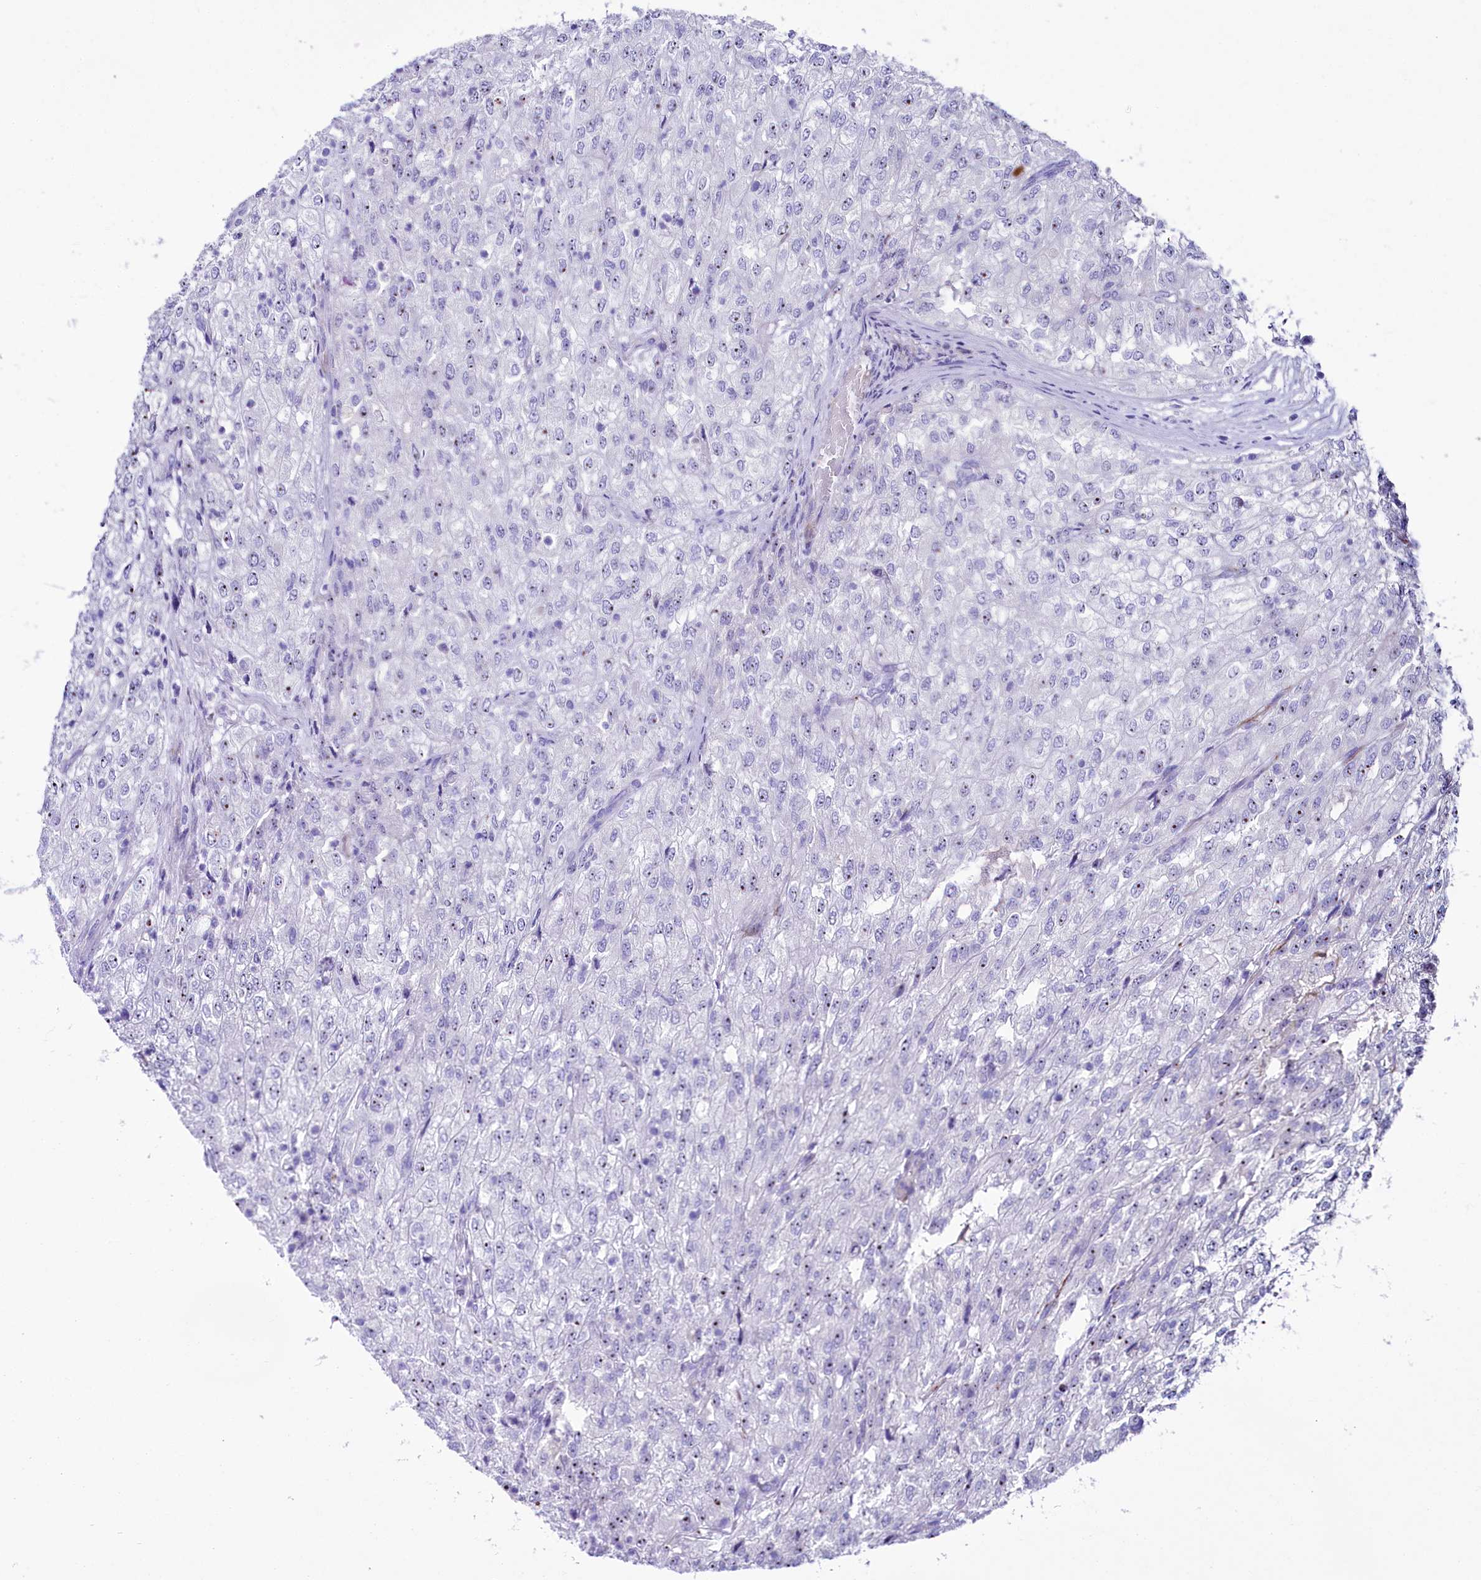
{"staining": {"intensity": "weak", "quantity": "25%-75%", "location": "nuclear"}, "tissue": "renal cancer", "cell_type": "Tumor cells", "image_type": "cancer", "snomed": [{"axis": "morphology", "description": "Adenocarcinoma, NOS"}, {"axis": "topography", "description": "Kidney"}], "caption": "Renal cancer was stained to show a protein in brown. There is low levels of weak nuclear expression in about 25%-75% of tumor cells.", "gene": "SH3TC2", "patient": {"sex": "female", "age": 54}}